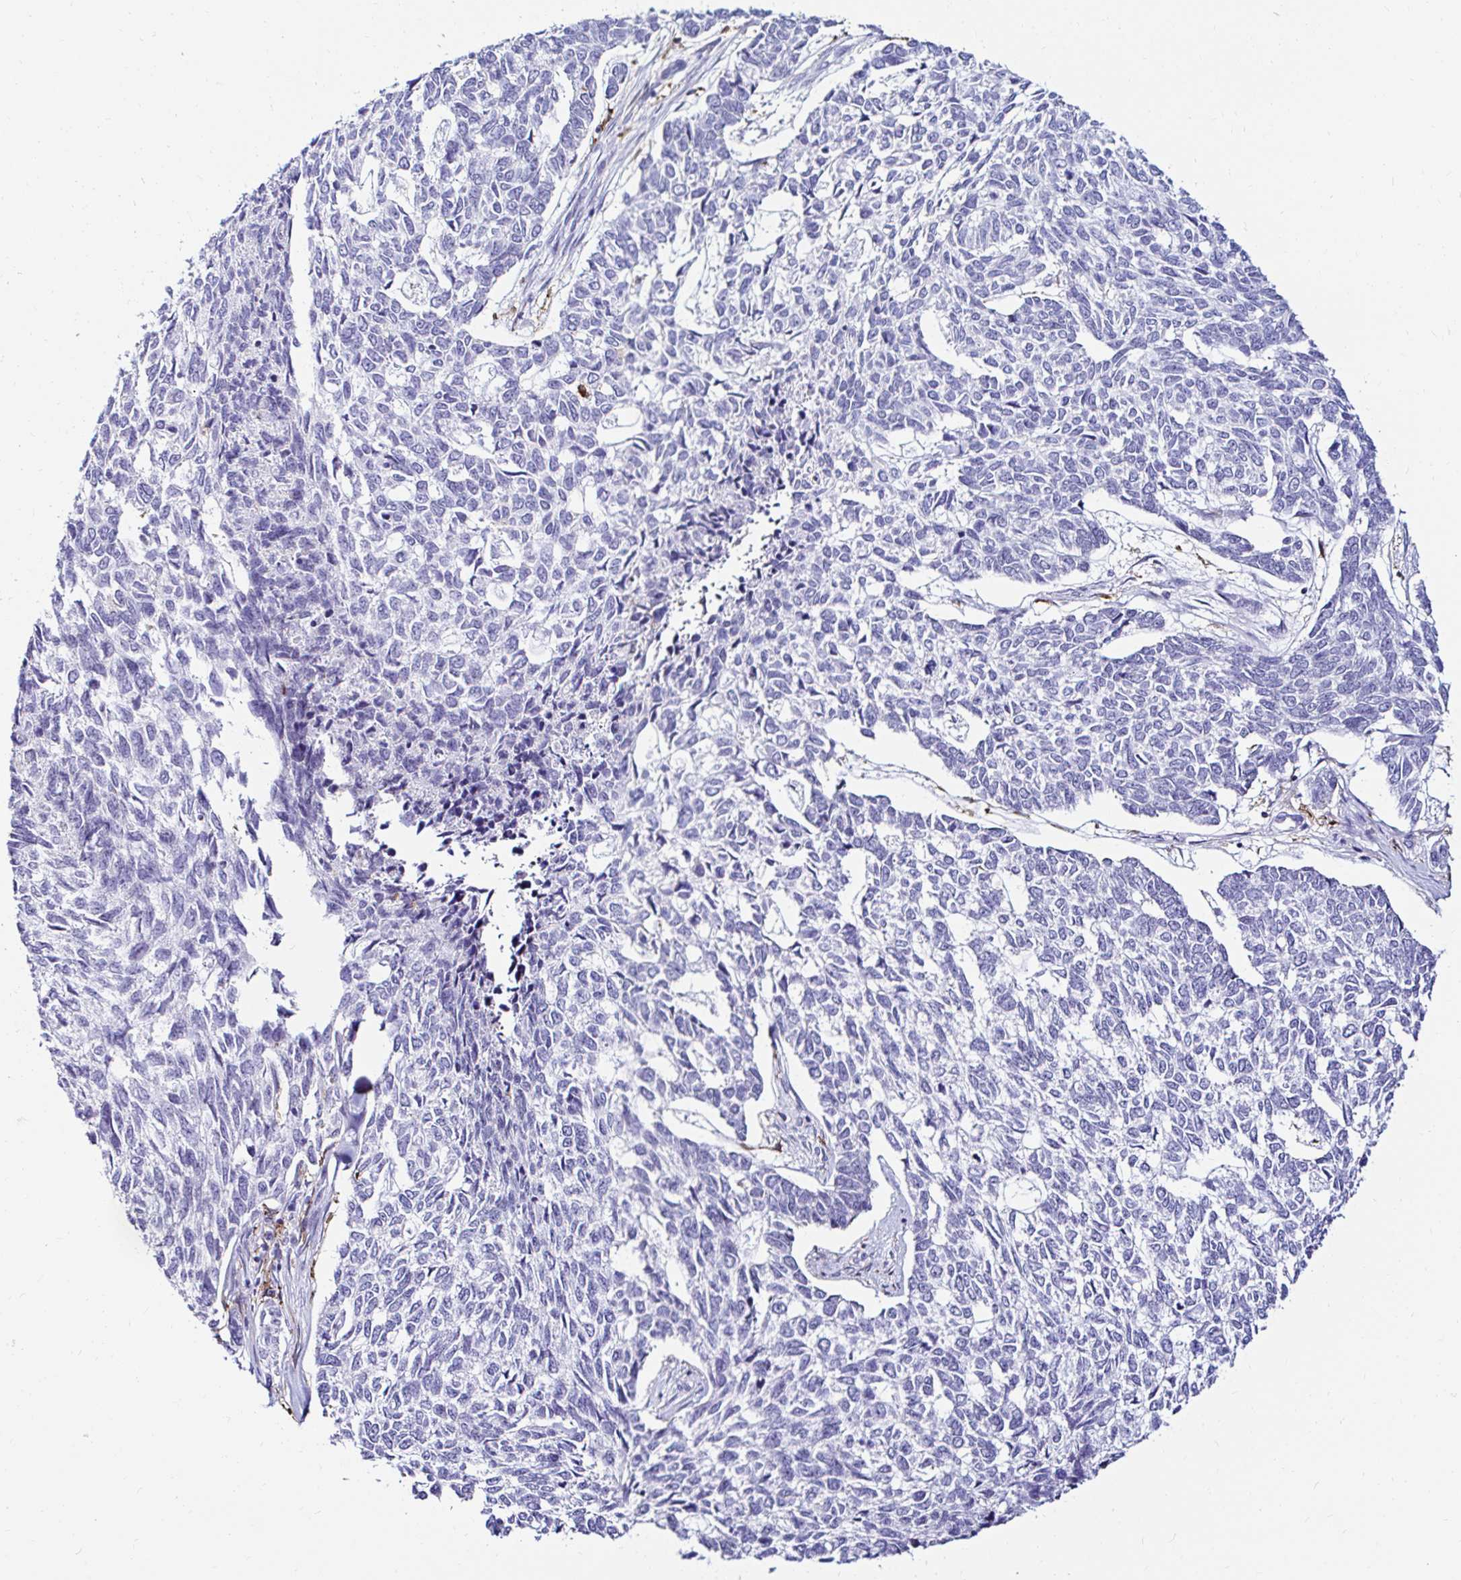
{"staining": {"intensity": "negative", "quantity": "none", "location": "none"}, "tissue": "skin cancer", "cell_type": "Tumor cells", "image_type": "cancer", "snomed": [{"axis": "morphology", "description": "Basal cell carcinoma"}, {"axis": "topography", "description": "Skin"}], "caption": "IHC histopathology image of neoplastic tissue: skin cancer (basal cell carcinoma) stained with DAB displays no significant protein positivity in tumor cells. The staining is performed using DAB brown chromogen with nuclei counter-stained in using hematoxylin.", "gene": "CYBB", "patient": {"sex": "female", "age": 65}}